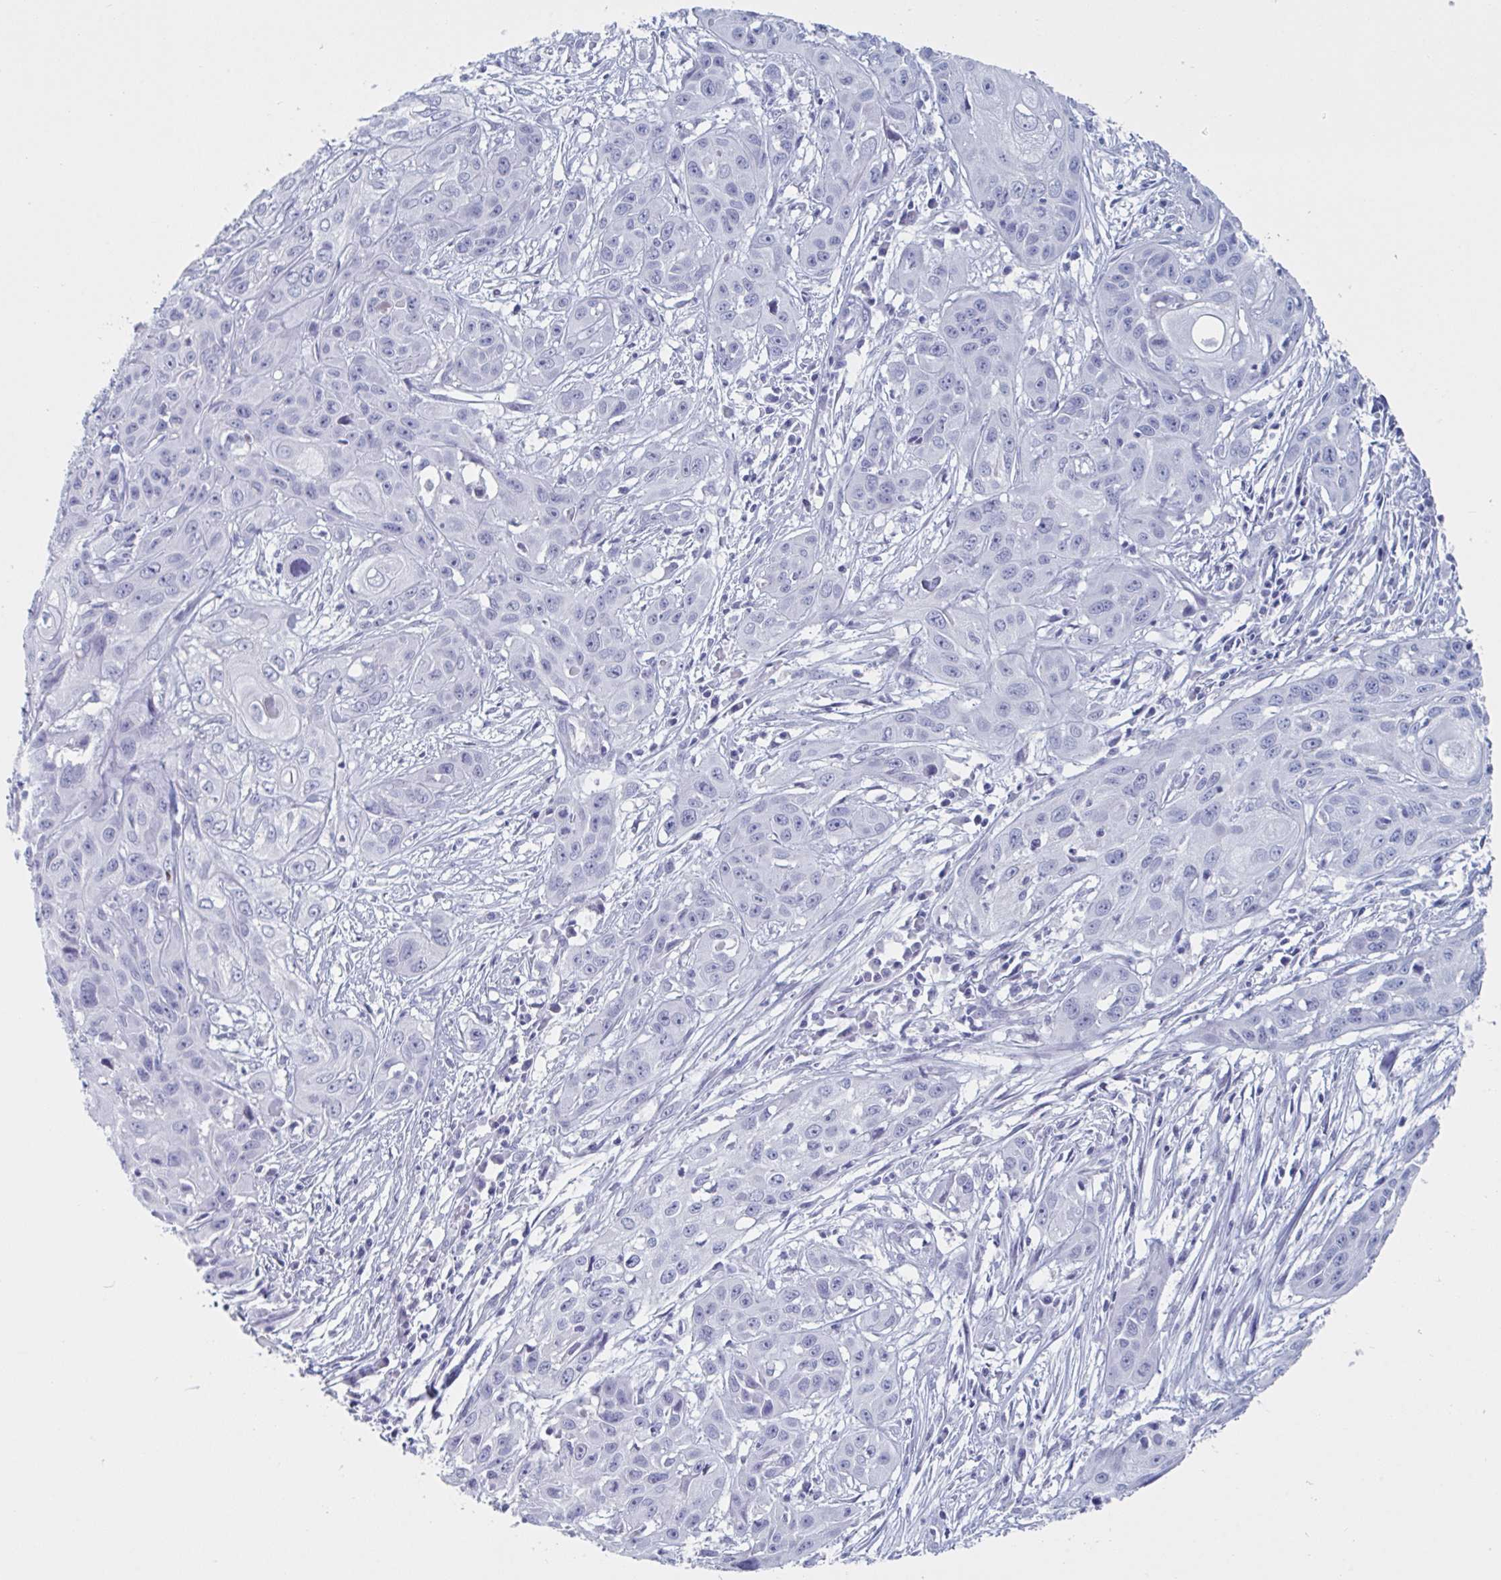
{"staining": {"intensity": "negative", "quantity": "none", "location": "none"}, "tissue": "skin cancer", "cell_type": "Tumor cells", "image_type": "cancer", "snomed": [{"axis": "morphology", "description": "Squamous cell carcinoma, NOS"}, {"axis": "topography", "description": "Skin"}, {"axis": "topography", "description": "Vulva"}], "caption": "This is a histopathology image of immunohistochemistry staining of skin cancer (squamous cell carcinoma), which shows no positivity in tumor cells.", "gene": "NDUFC2", "patient": {"sex": "female", "age": 83}}